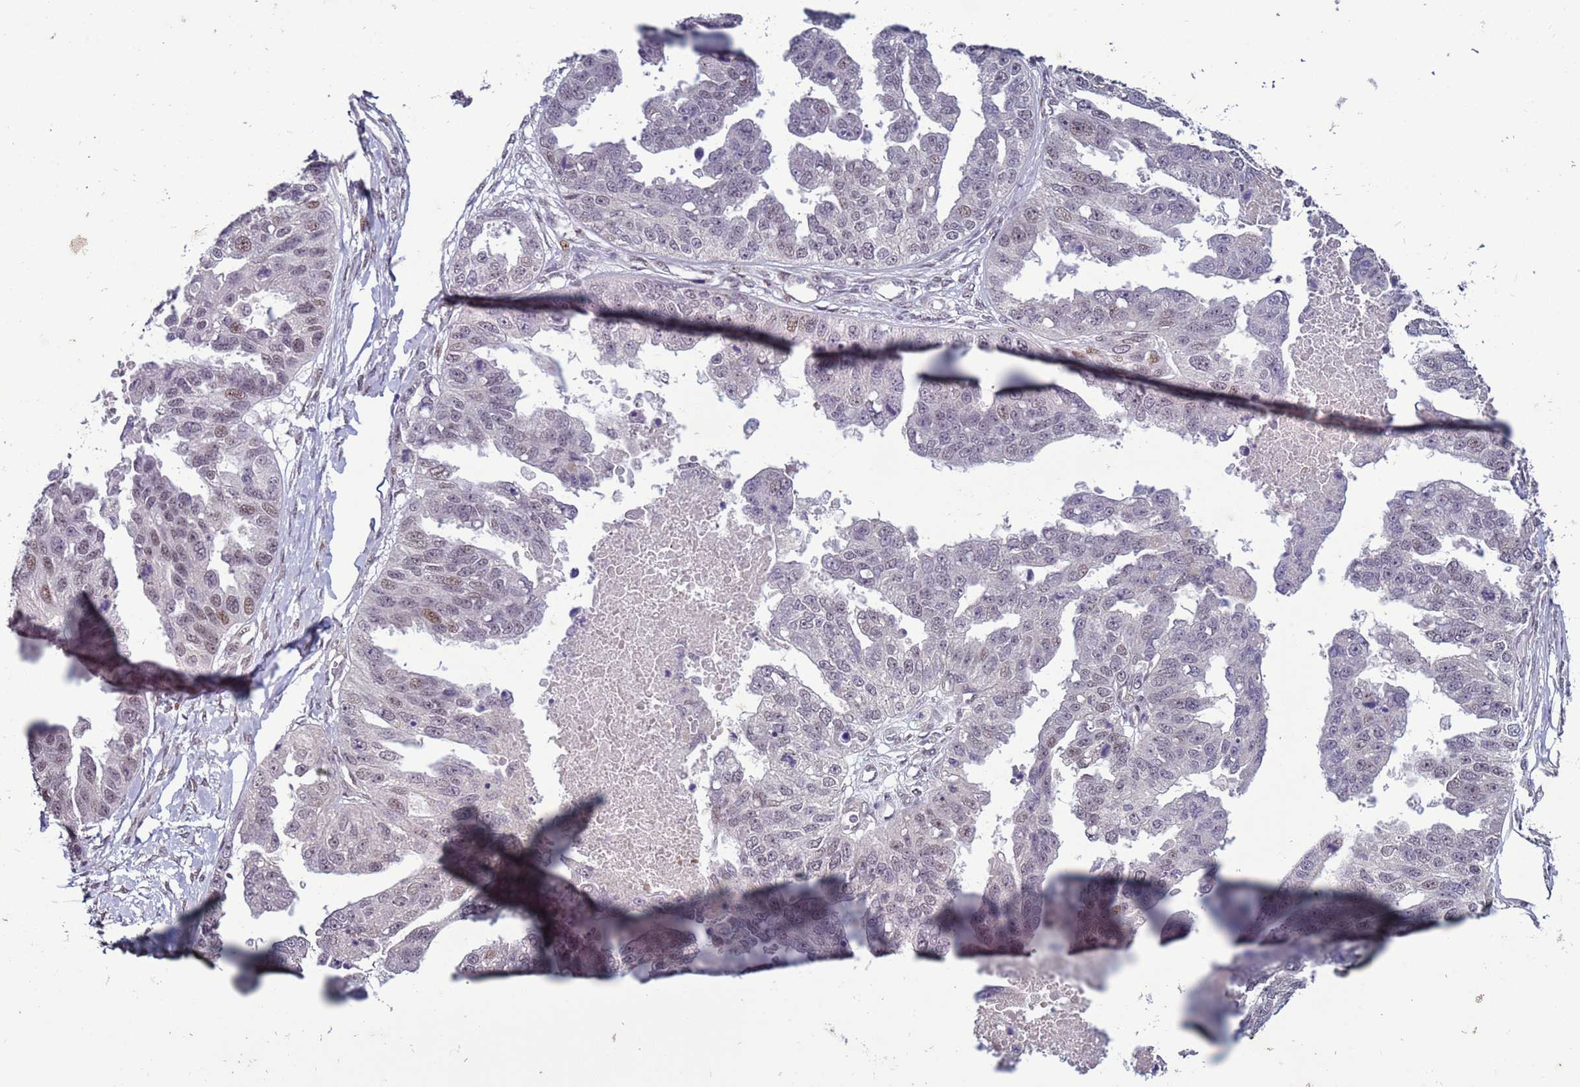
{"staining": {"intensity": "weak", "quantity": "<25%", "location": "nuclear"}, "tissue": "ovarian cancer", "cell_type": "Tumor cells", "image_type": "cancer", "snomed": [{"axis": "morphology", "description": "Cystadenocarcinoma, serous, NOS"}, {"axis": "topography", "description": "Ovary"}], "caption": "Immunohistochemistry (IHC) photomicrograph of neoplastic tissue: human ovarian cancer stained with DAB (3,3'-diaminobenzidine) exhibits no significant protein positivity in tumor cells.", "gene": "SHC3", "patient": {"sex": "female", "age": 58}}